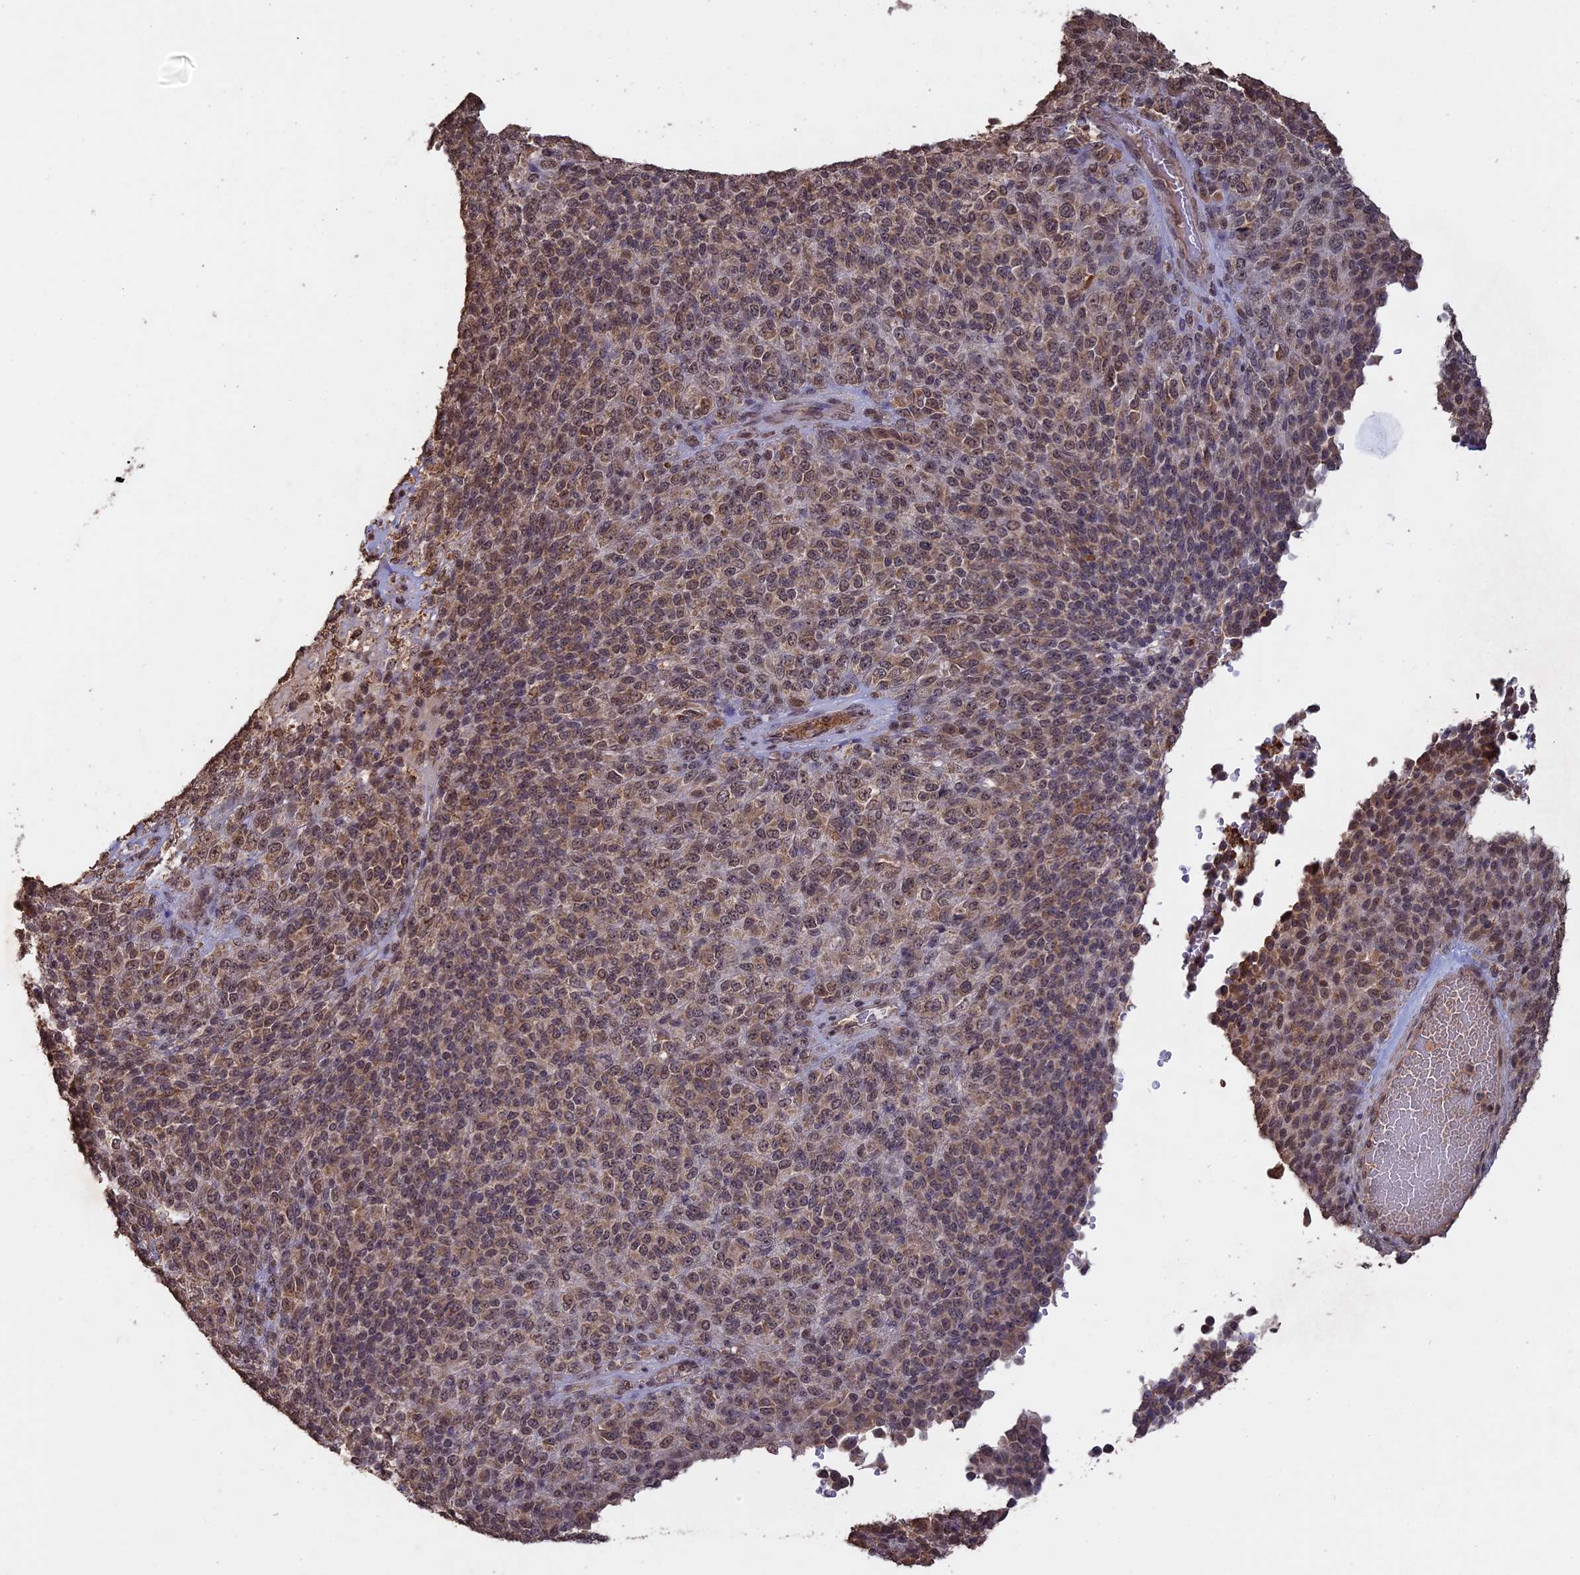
{"staining": {"intensity": "moderate", "quantity": ">75%", "location": "cytoplasmic/membranous,nuclear"}, "tissue": "melanoma", "cell_type": "Tumor cells", "image_type": "cancer", "snomed": [{"axis": "morphology", "description": "Malignant melanoma, Metastatic site"}, {"axis": "topography", "description": "Brain"}], "caption": "Immunohistochemical staining of malignant melanoma (metastatic site) displays moderate cytoplasmic/membranous and nuclear protein expression in approximately >75% of tumor cells.", "gene": "FAM210B", "patient": {"sex": "female", "age": 56}}